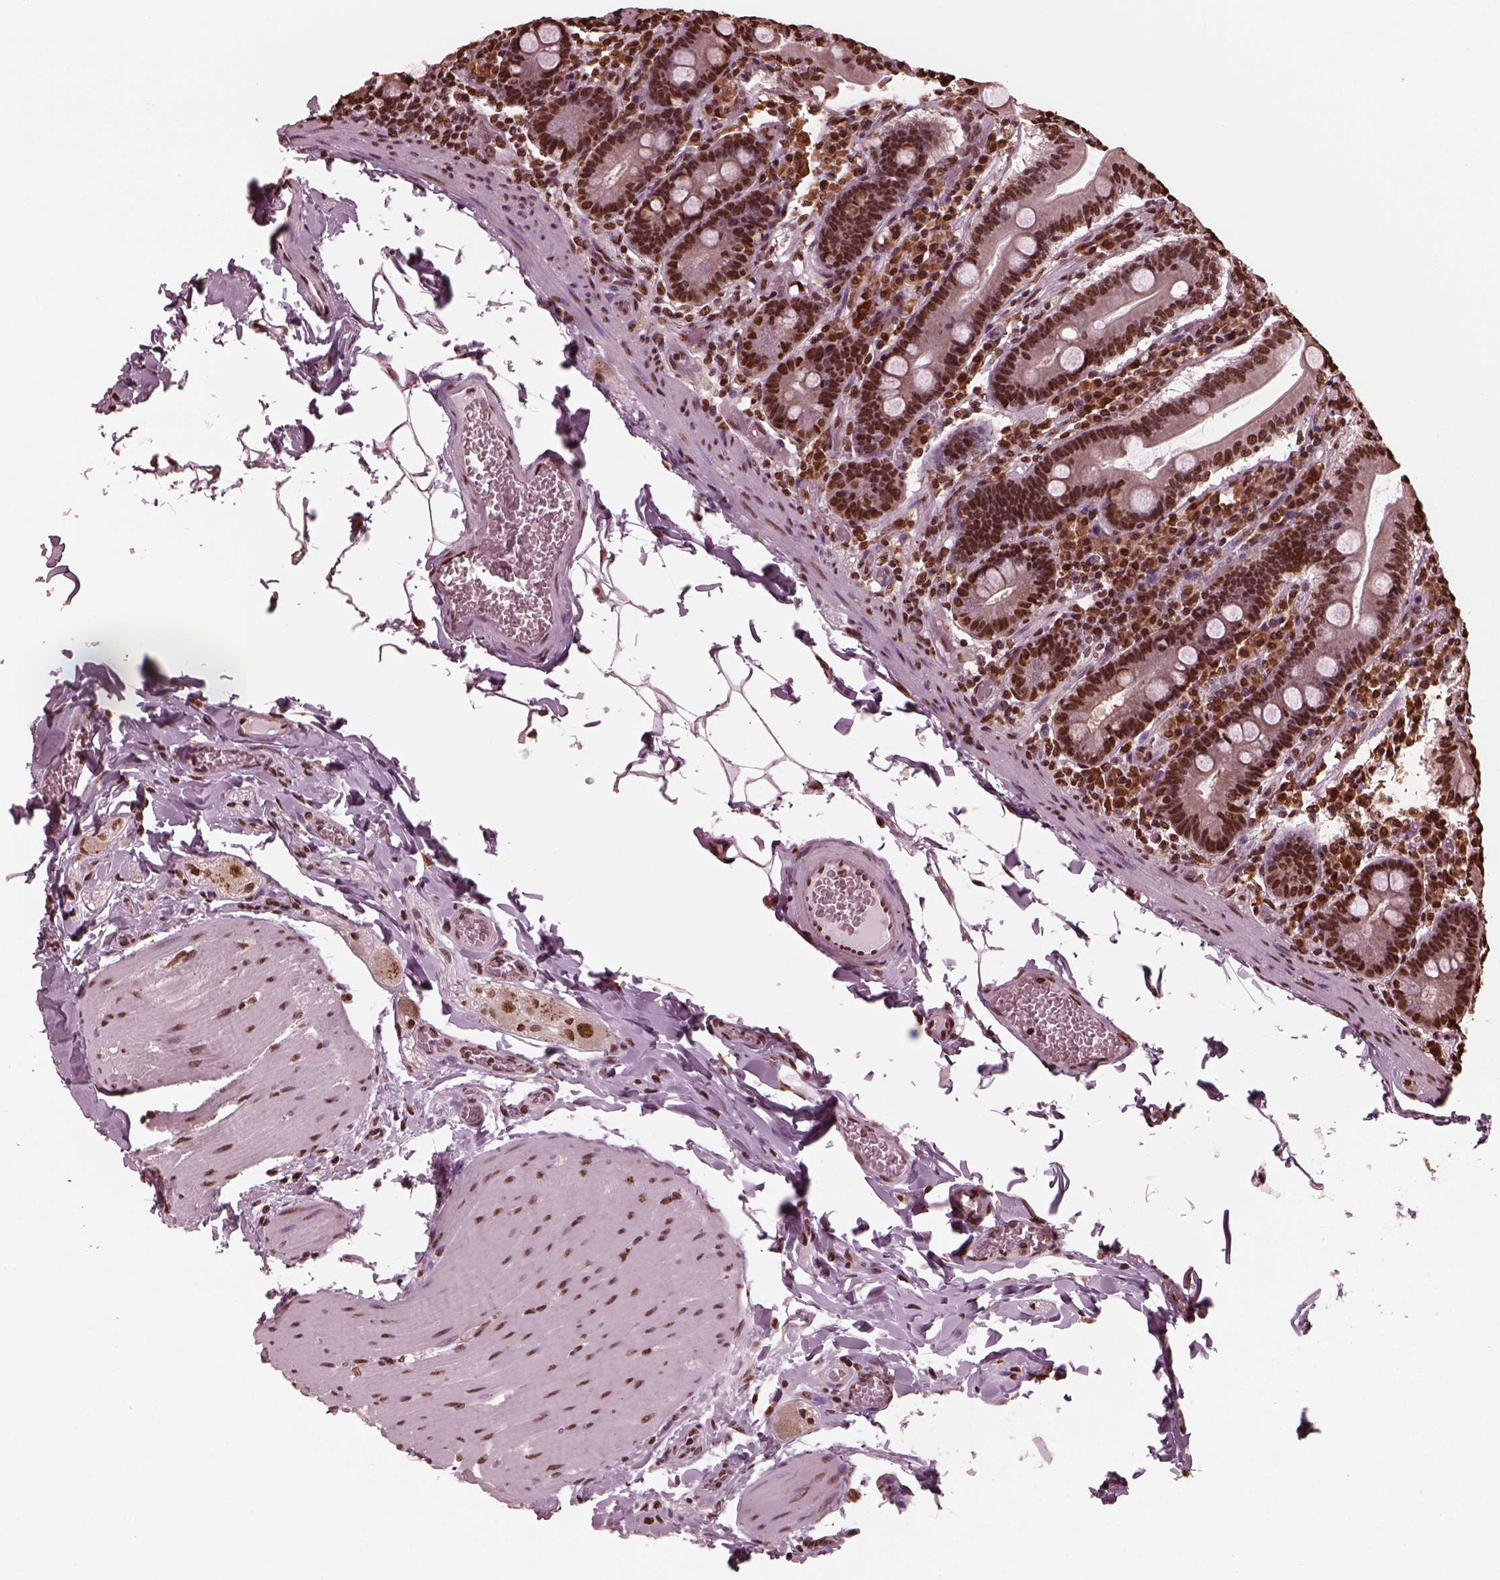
{"staining": {"intensity": "strong", "quantity": ">75%", "location": "nuclear"}, "tissue": "small intestine", "cell_type": "Glandular cells", "image_type": "normal", "snomed": [{"axis": "morphology", "description": "Normal tissue, NOS"}, {"axis": "topography", "description": "Small intestine"}], "caption": "Approximately >75% of glandular cells in benign small intestine reveal strong nuclear protein positivity as visualized by brown immunohistochemical staining.", "gene": "NSD1", "patient": {"sex": "male", "age": 37}}